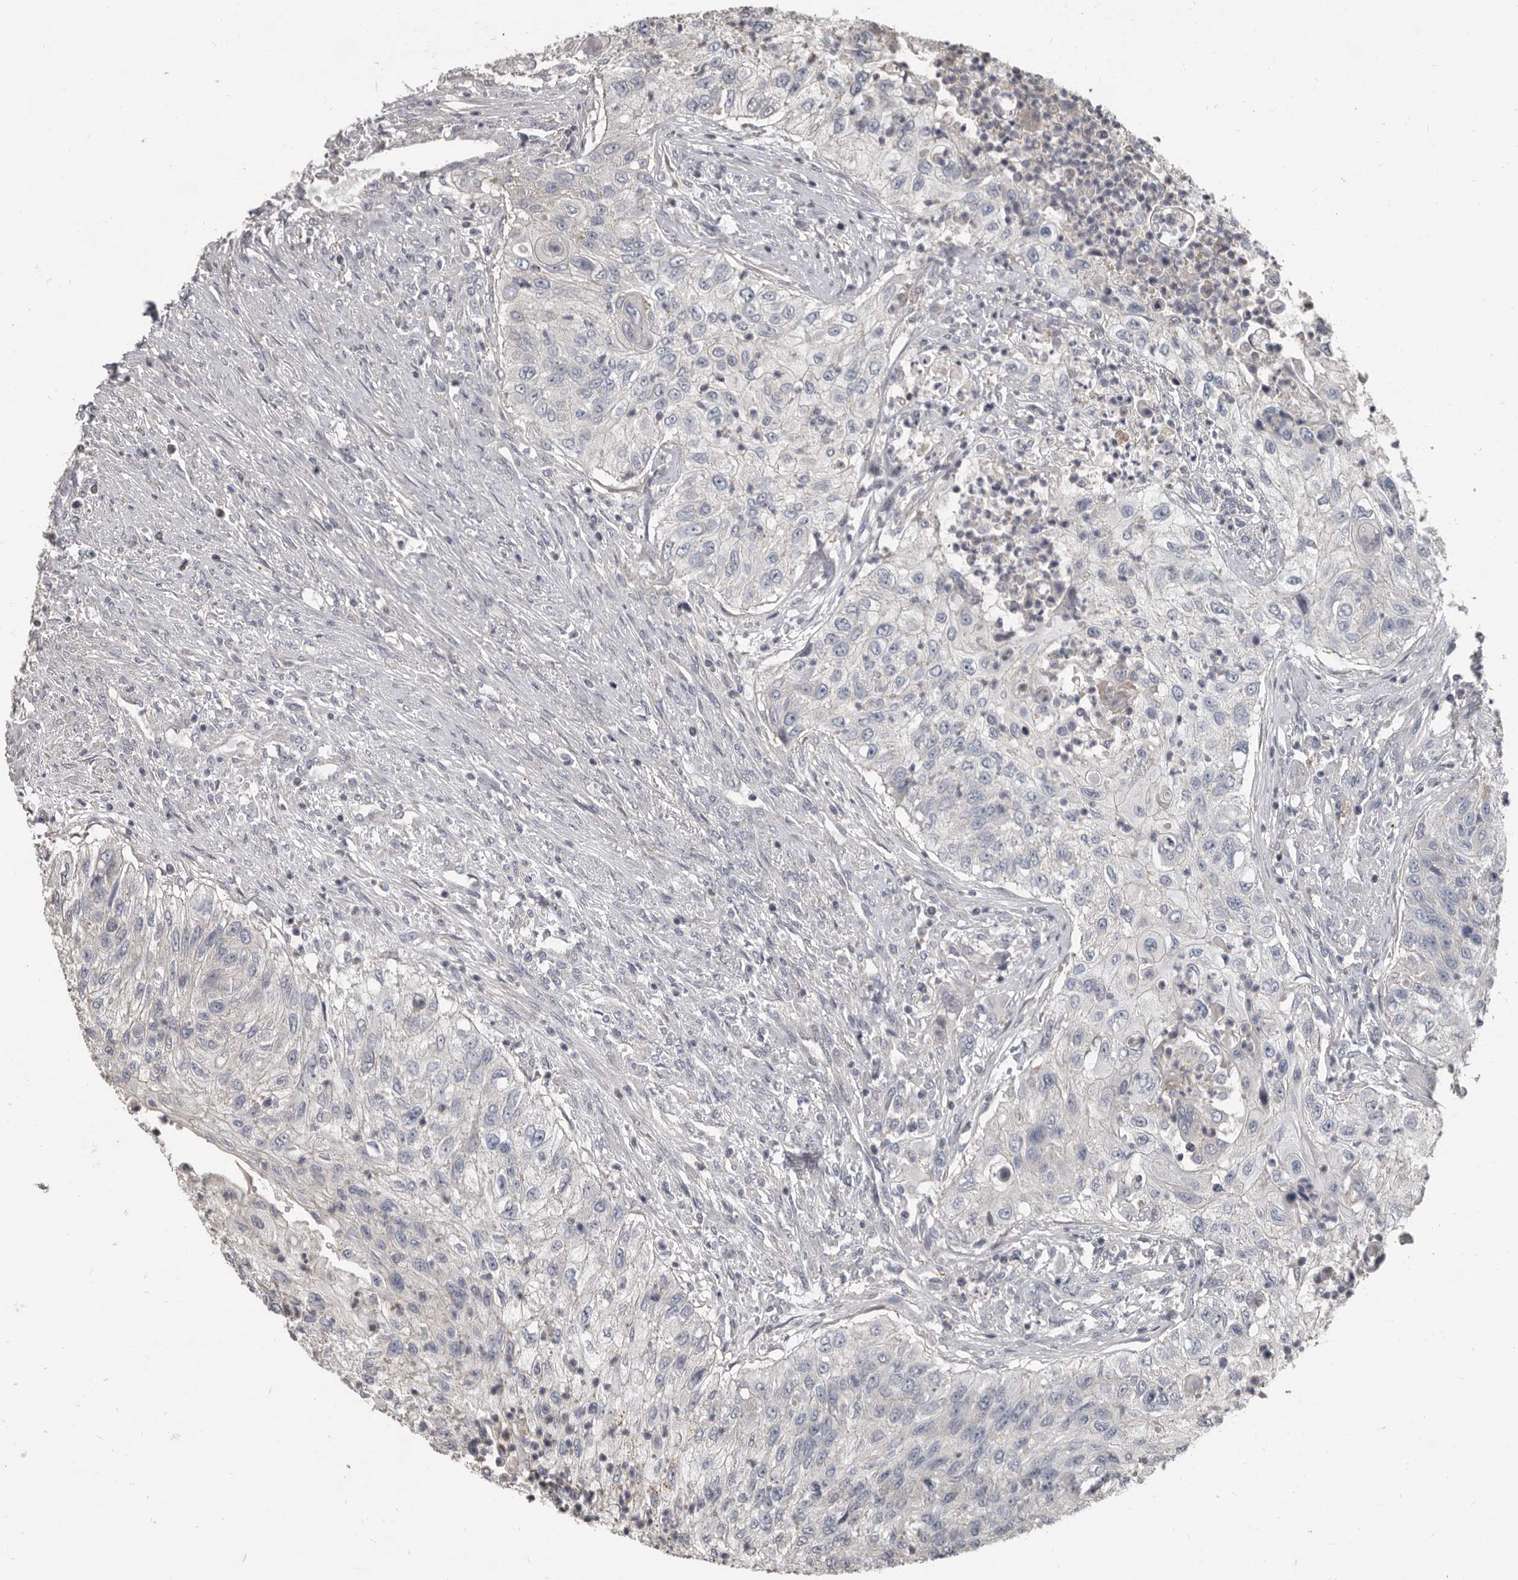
{"staining": {"intensity": "negative", "quantity": "none", "location": "none"}, "tissue": "urothelial cancer", "cell_type": "Tumor cells", "image_type": "cancer", "snomed": [{"axis": "morphology", "description": "Urothelial carcinoma, High grade"}, {"axis": "topography", "description": "Urinary bladder"}], "caption": "Tumor cells show no significant protein expression in urothelial carcinoma (high-grade). (DAB immunohistochemistry (IHC) visualized using brightfield microscopy, high magnification).", "gene": "CA6", "patient": {"sex": "female", "age": 60}}